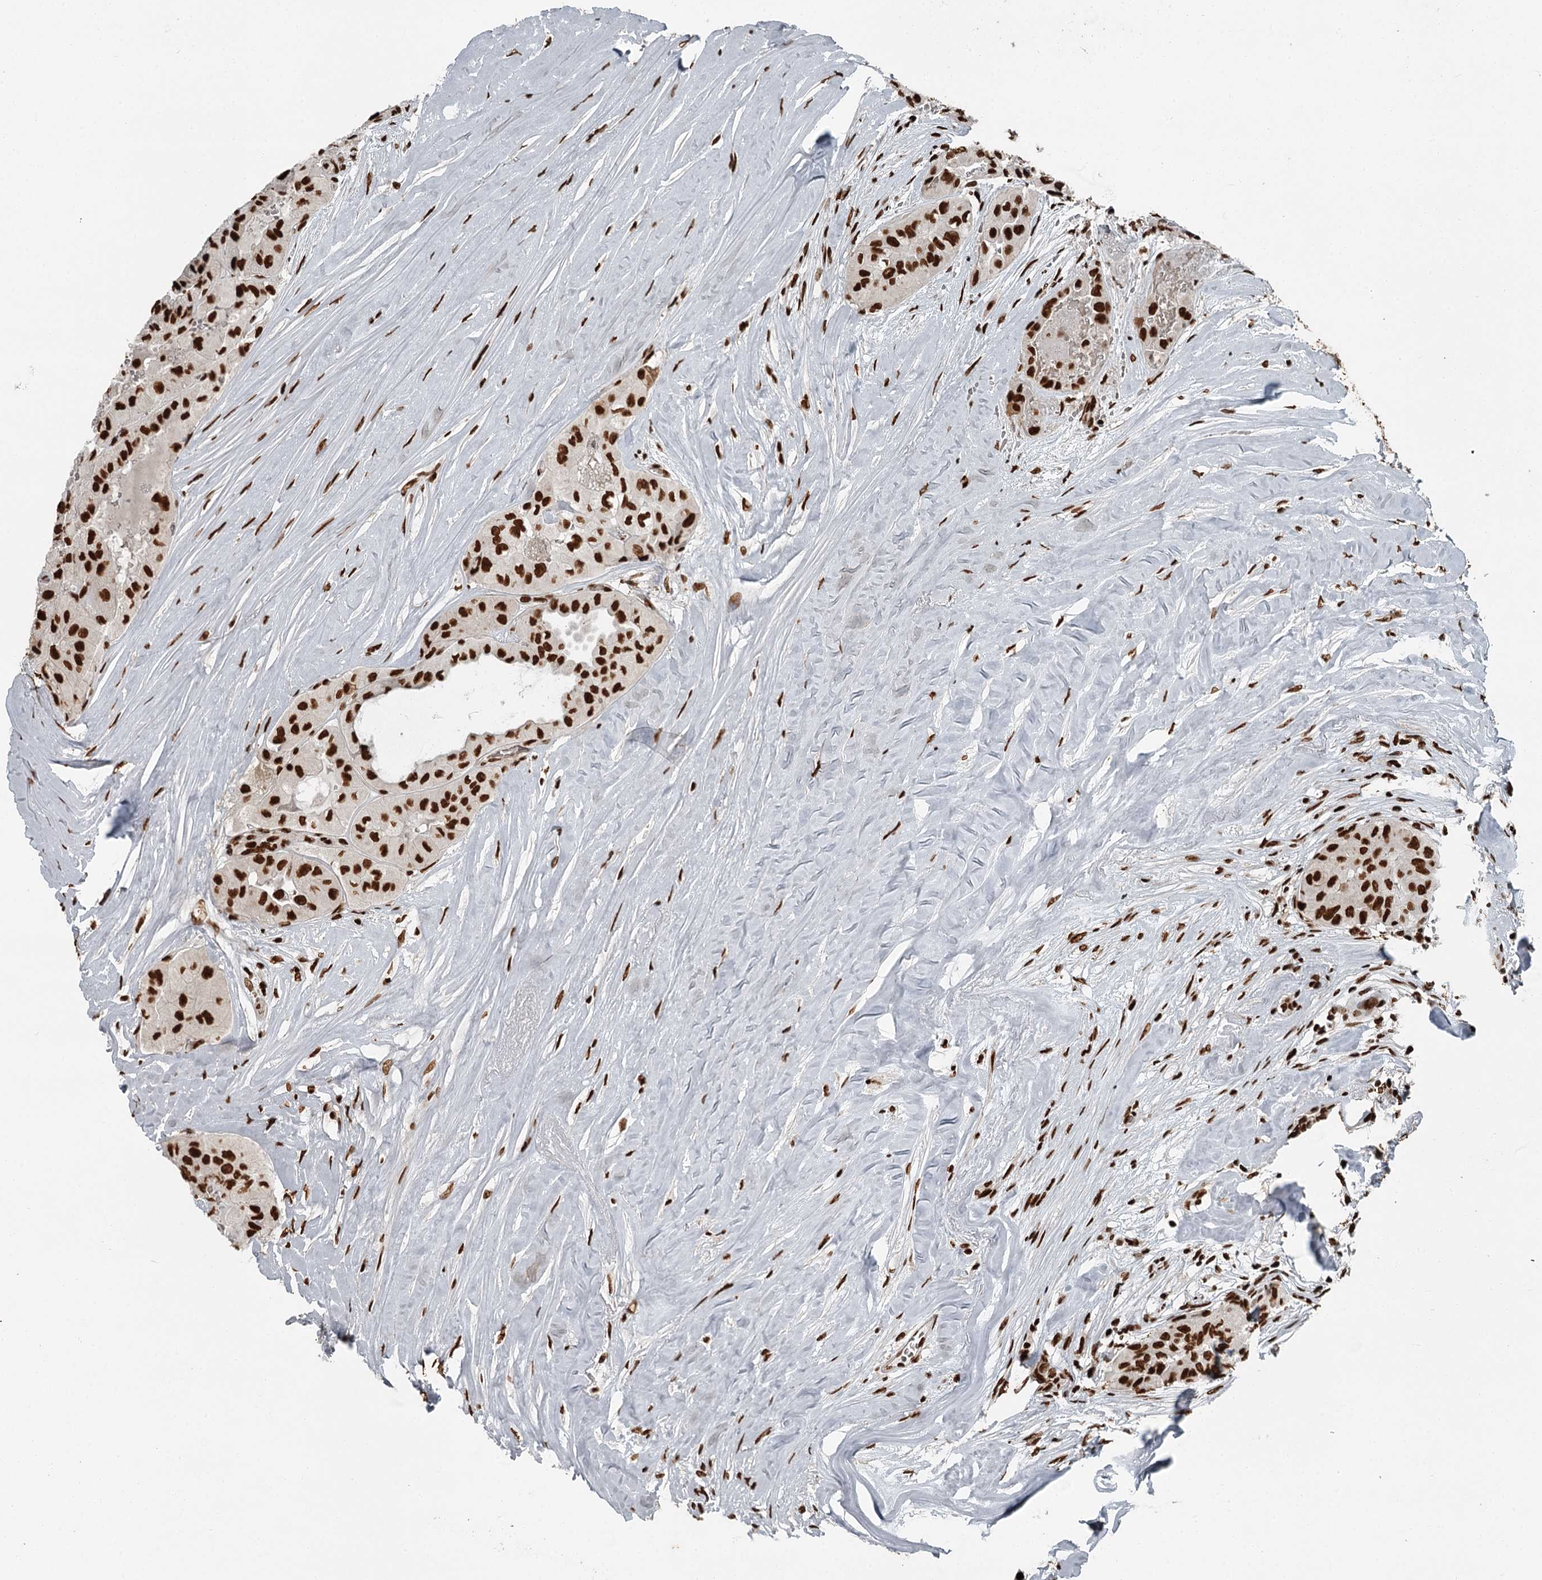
{"staining": {"intensity": "strong", "quantity": ">75%", "location": "nuclear"}, "tissue": "thyroid cancer", "cell_type": "Tumor cells", "image_type": "cancer", "snomed": [{"axis": "morphology", "description": "Papillary adenocarcinoma, NOS"}, {"axis": "topography", "description": "Thyroid gland"}], "caption": "Protein staining displays strong nuclear expression in about >75% of tumor cells in papillary adenocarcinoma (thyroid).", "gene": "RBBP7", "patient": {"sex": "female", "age": 59}}